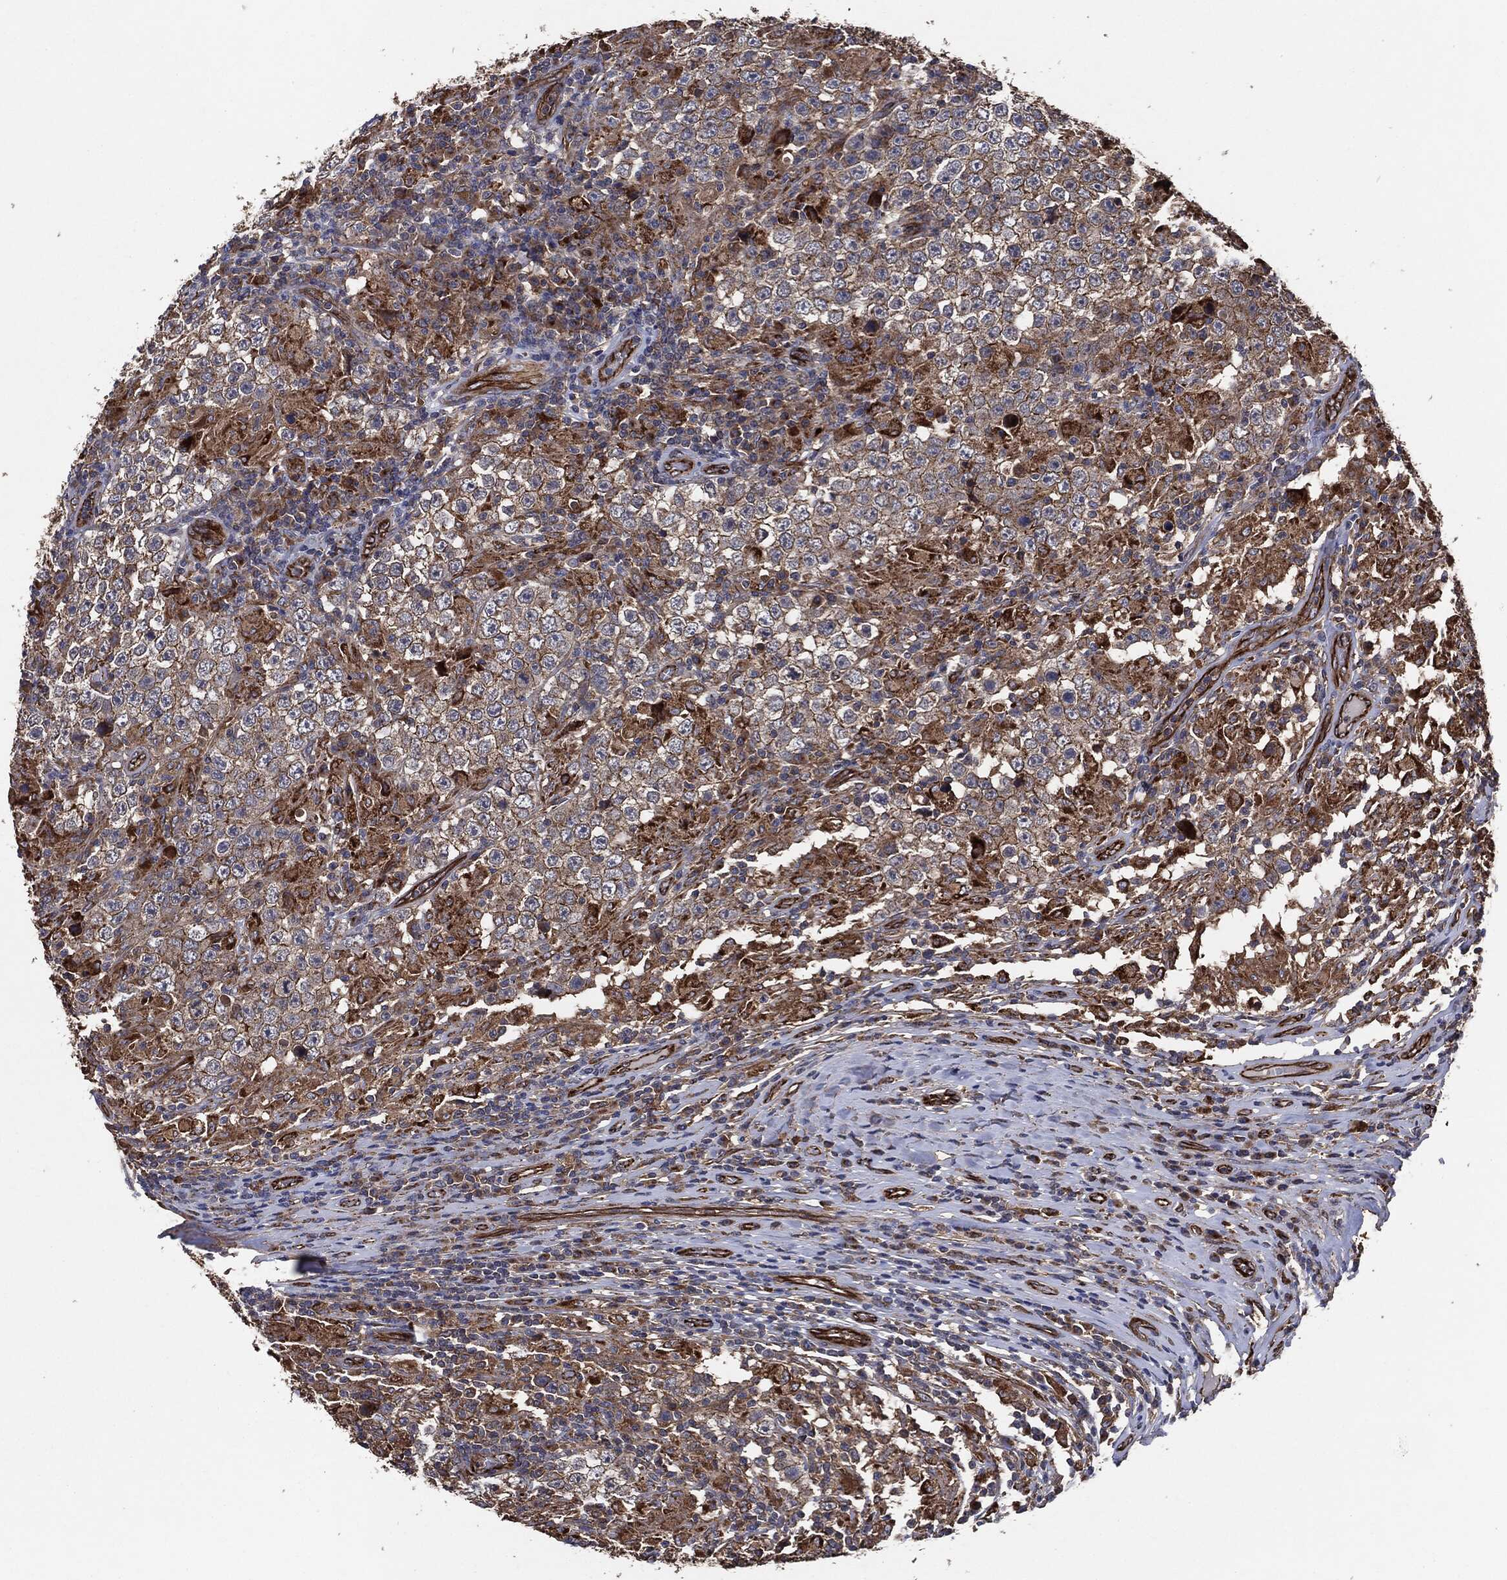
{"staining": {"intensity": "moderate", "quantity": "25%-75%", "location": "cytoplasmic/membranous"}, "tissue": "testis cancer", "cell_type": "Tumor cells", "image_type": "cancer", "snomed": [{"axis": "morphology", "description": "Seminoma, NOS"}, {"axis": "morphology", "description": "Carcinoma, Embryonal, NOS"}, {"axis": "topography", "description": "Testis"}], "caption": "Moderate cytoplasmic/membranous protein positivity is seen in approximately 25%-75% of tumor cells in testis cancer. (brown staining indicates protein expression, while blue staining denotes nuclei).", "gene": "CTNNA1", "patient": {"sex": "male", "age": 41}}